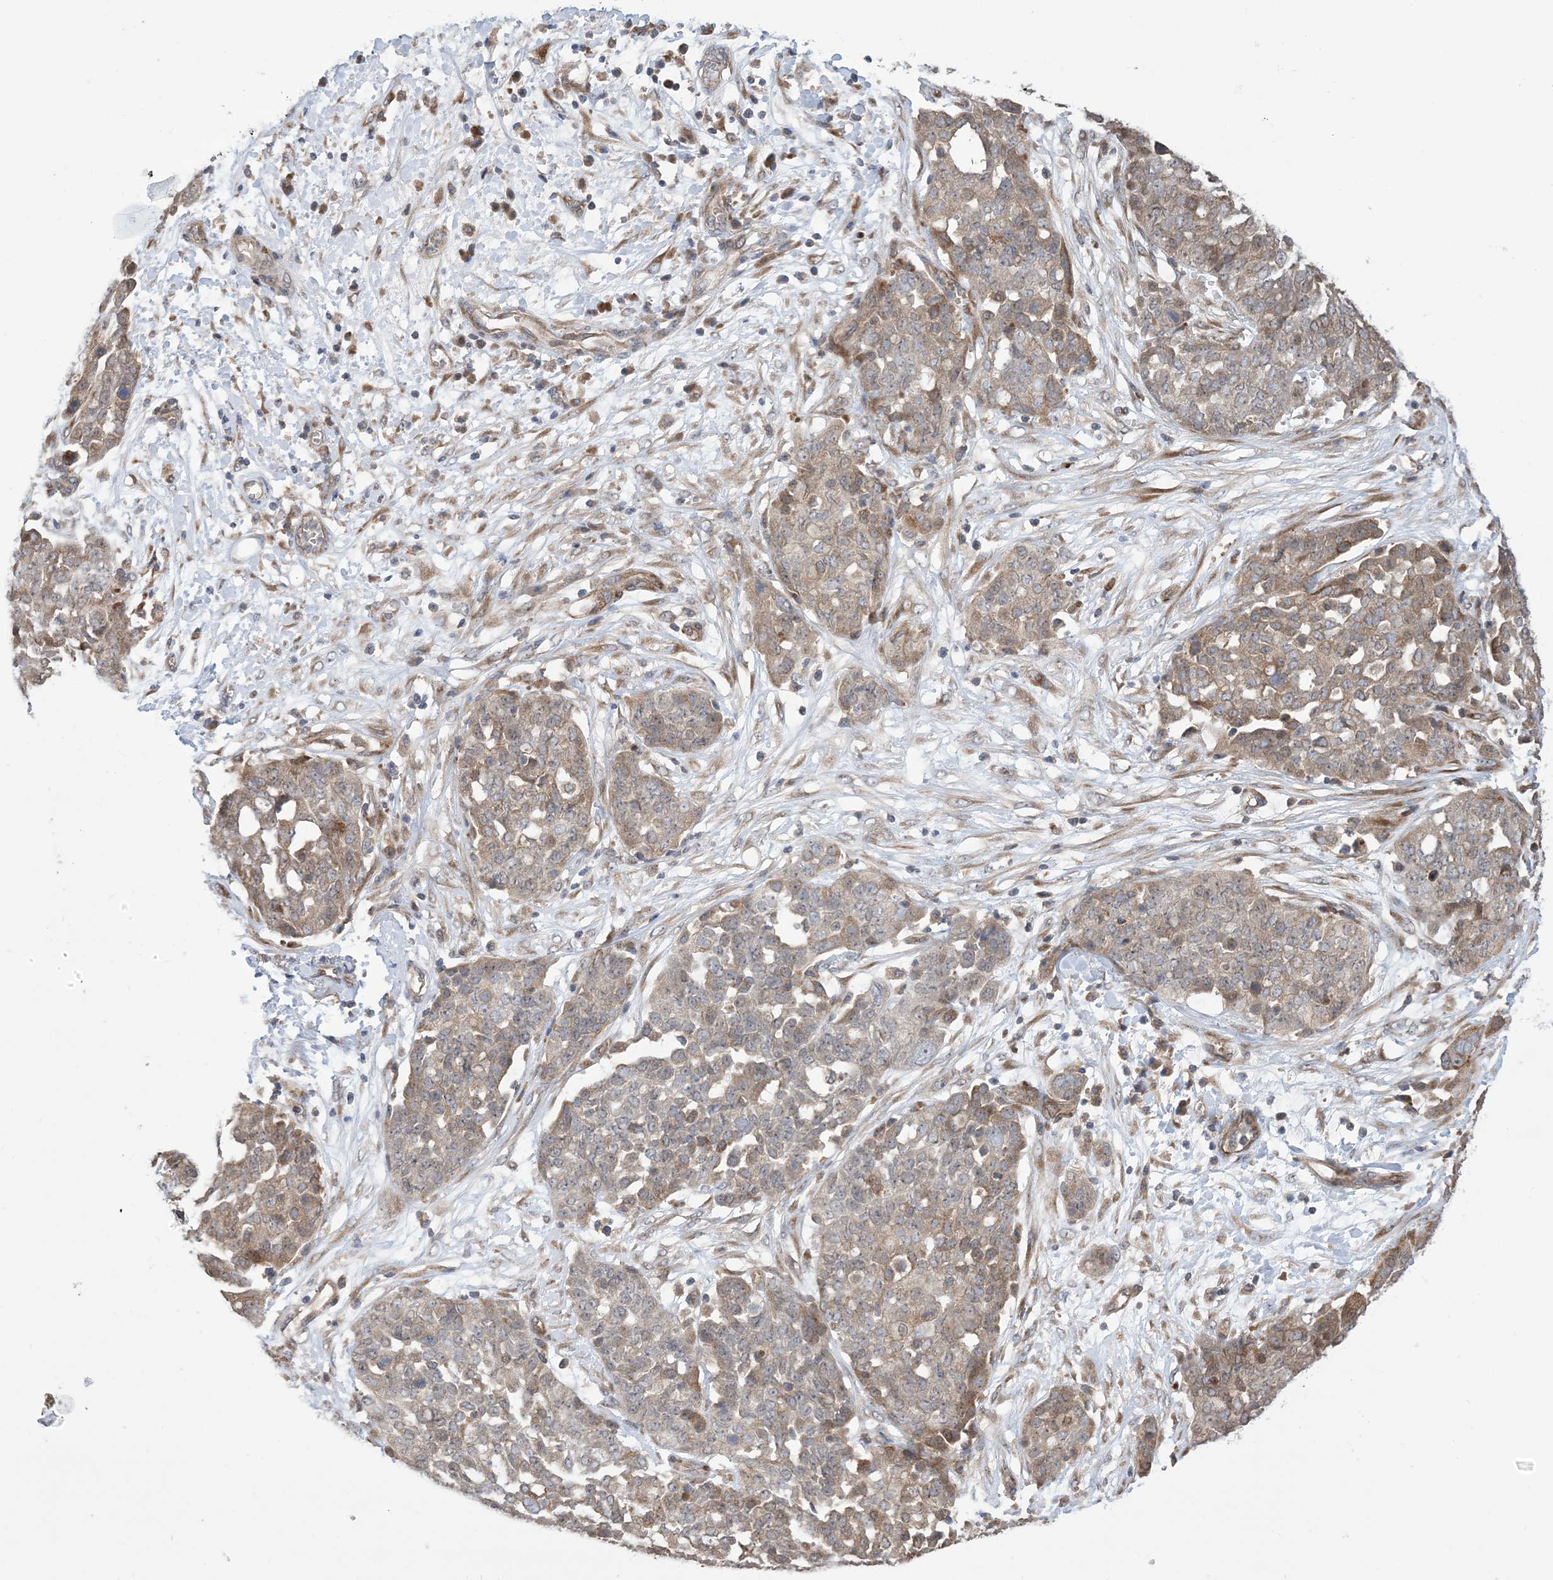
{"staining": {"intensity": "moderate", "quantity": "25%-75%", "location": "cytoplasmic/membranous"}, "tissue": "ovarian cancer", "cell_type": "Tumor cells", "image_type": "cancer", "snomed": [{"axis": "morphology", "description": "Cystadenocarcinoma, serous, NOS"}, {"axis": "topography", "description": "Soft tissue"}, {"axis": "topography", "description": "Ovary"}], "caption": "This image displays serous cystadenocarcinoma (ovarian) stained with immunohistochemistry to label a protein in brown. The cytoplasmic/membranous of tumor cells show moderate positivity for the protein. Nuclei are counter-stained blue.", "gene": "CLEC16A", "patient": {"sex": "female", "age": 57}}